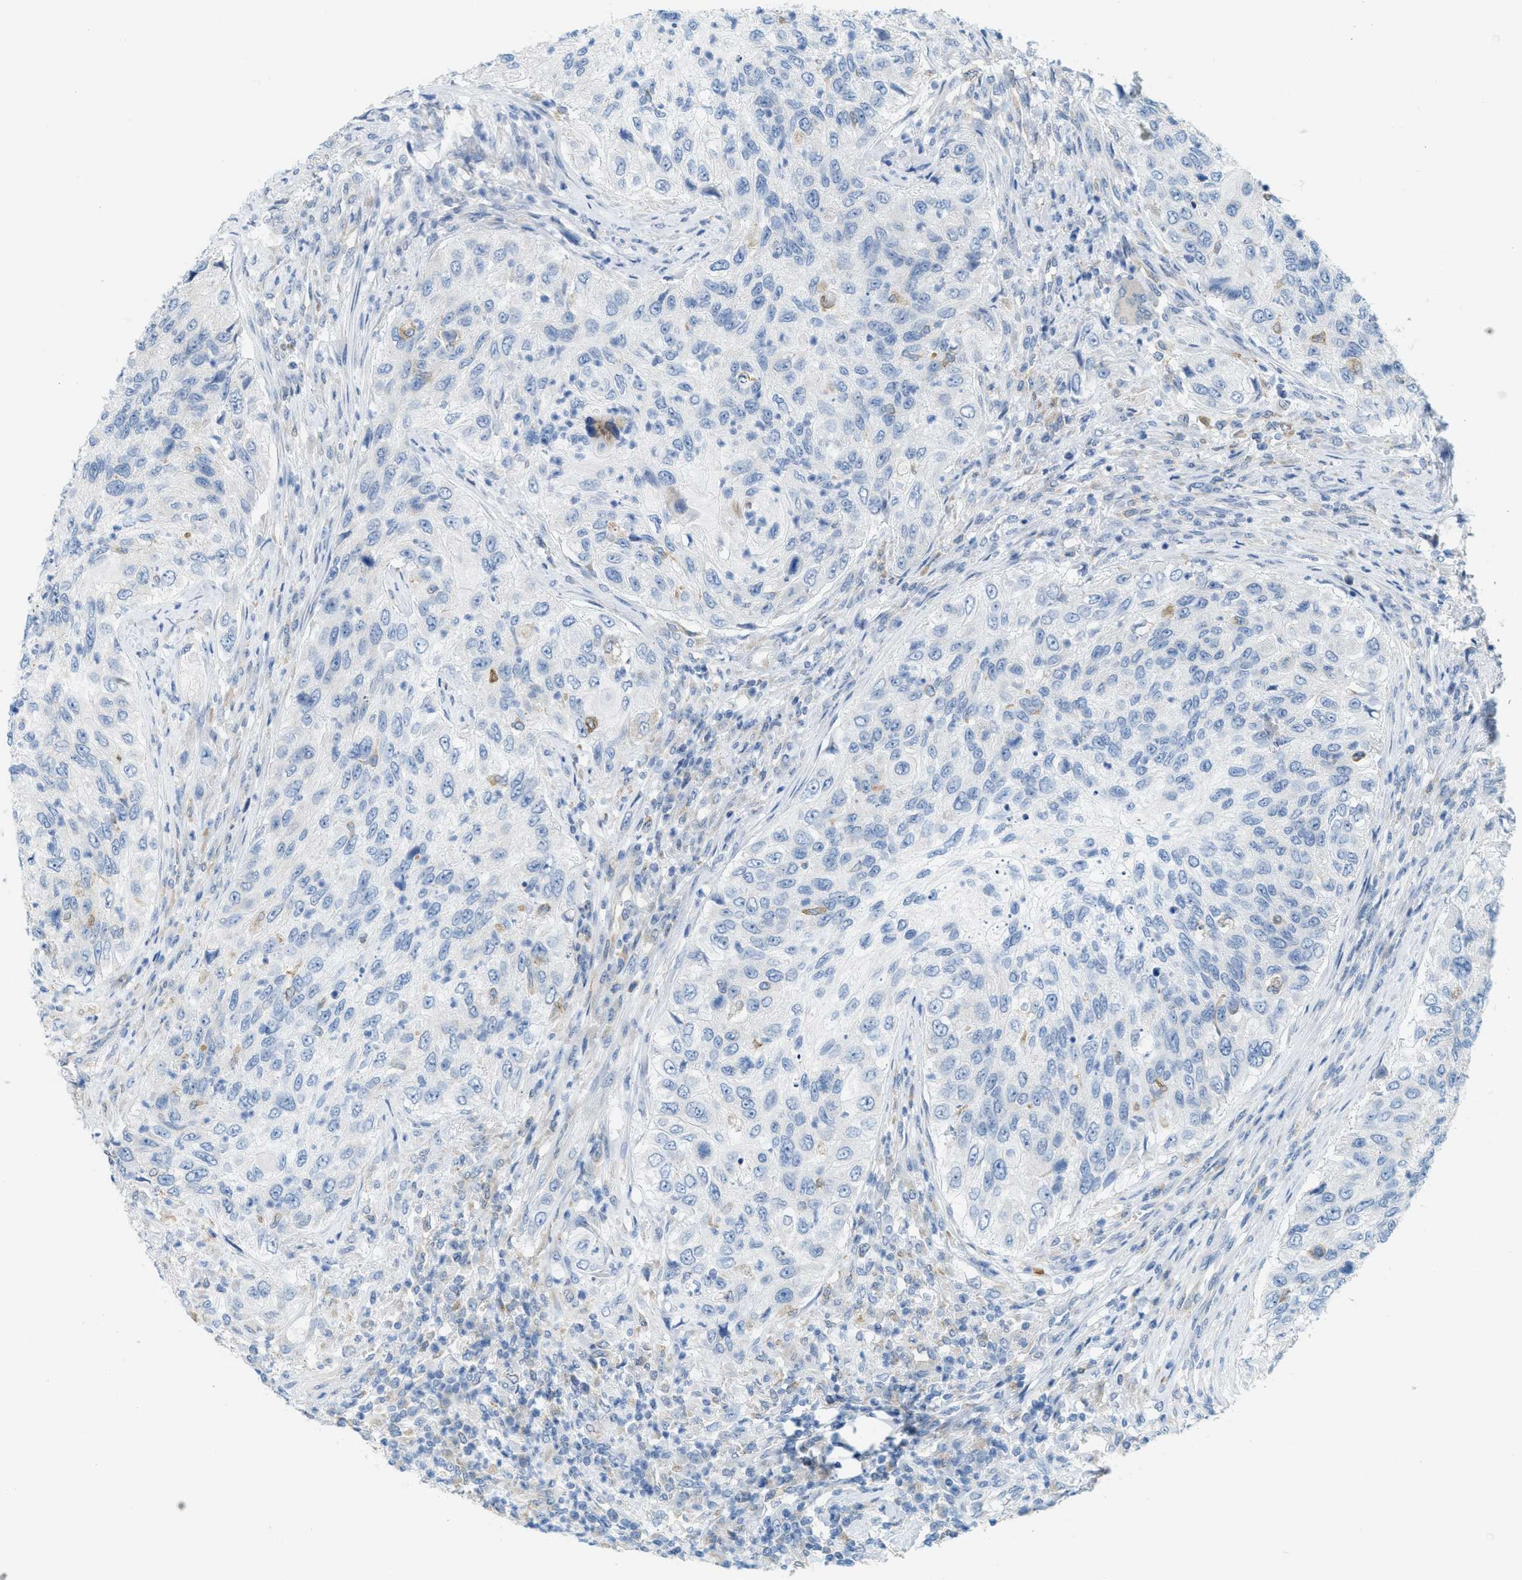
{"staining": {"intensity": "negative", "quantity": "none", "location": "none"}, "tissue": "urothelial cancer", "cell_type": "Tumor cells", "image_type": "cancer", "snomed": [{"axis": "morphology", "description": "Urothelial carcinoma, High grade"}, {"axis": "topography", "description": "Urinary bladder"}], "caption": "A micrograph of human high-grade urothelial carcinoma is negative for staining in tumor cells. (DAB immunohistochemistry, high magnification).", "gene": "TEX264", "patient": {"sex": "female", "age": 60}}